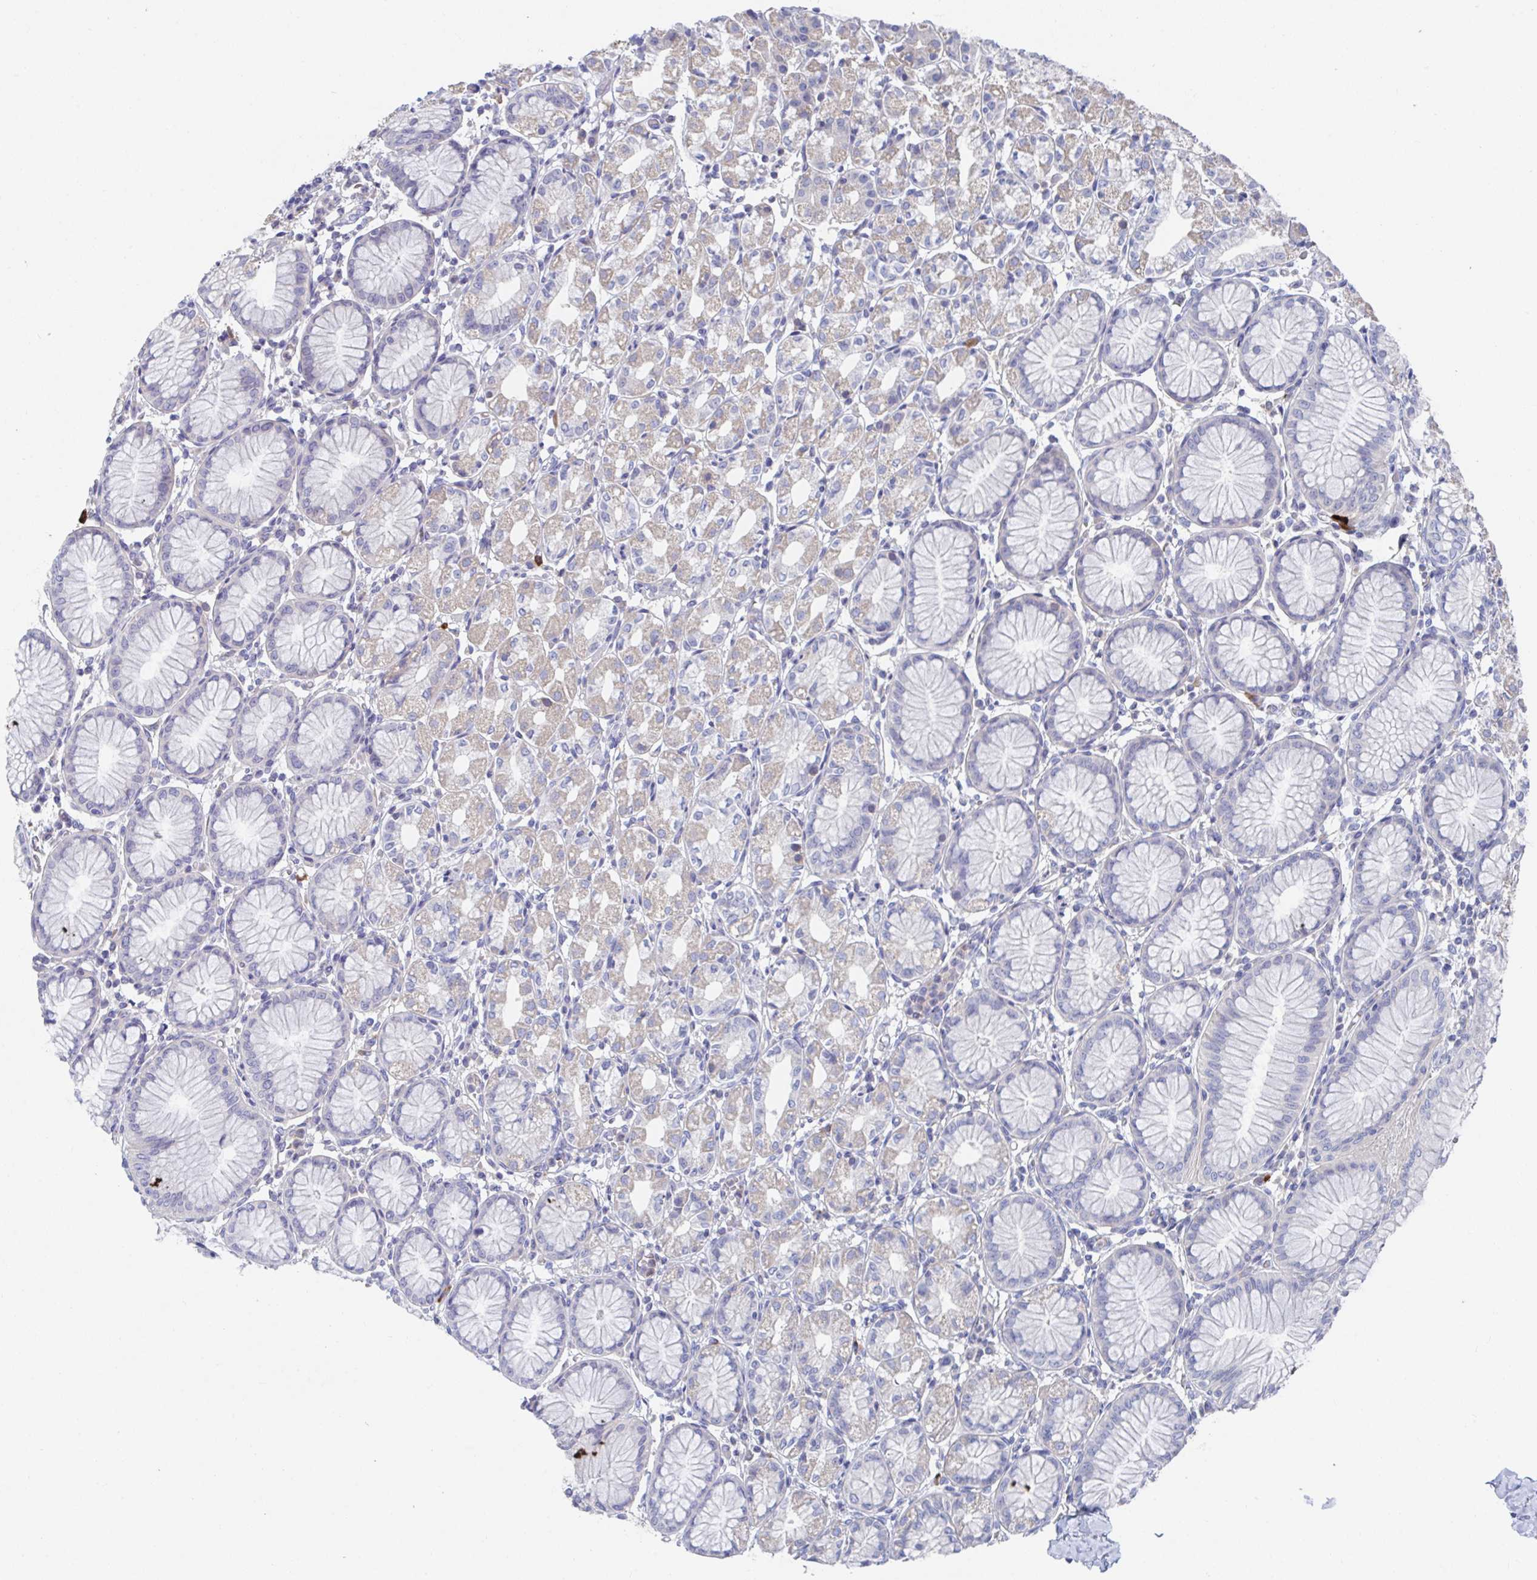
{"staining": {"intensity": "weak", "quantity": "25%-75%", "location": "cytoplasmic/membranous"}, "tissue": "stomach", "cell_type": "Glandular cells", "image_type": "normal", "snomed": [{"axis": "morphology", "description": "Normal tissue, NOS"}, {"axis": "topography", "description": "Stomach"}], "caption": "Immunohistochemistry (IHC) histopathology image of normal stomach: stomach stained using immunohistochemistry displays low levels of weak protein expression localized specifically in the cytoplasmic/membranous of glandular cells, appearing as a cytoplasmic/membranous brown color.", "gene": "KCNK5", "patient": {"sex": "female", "age": 57}}